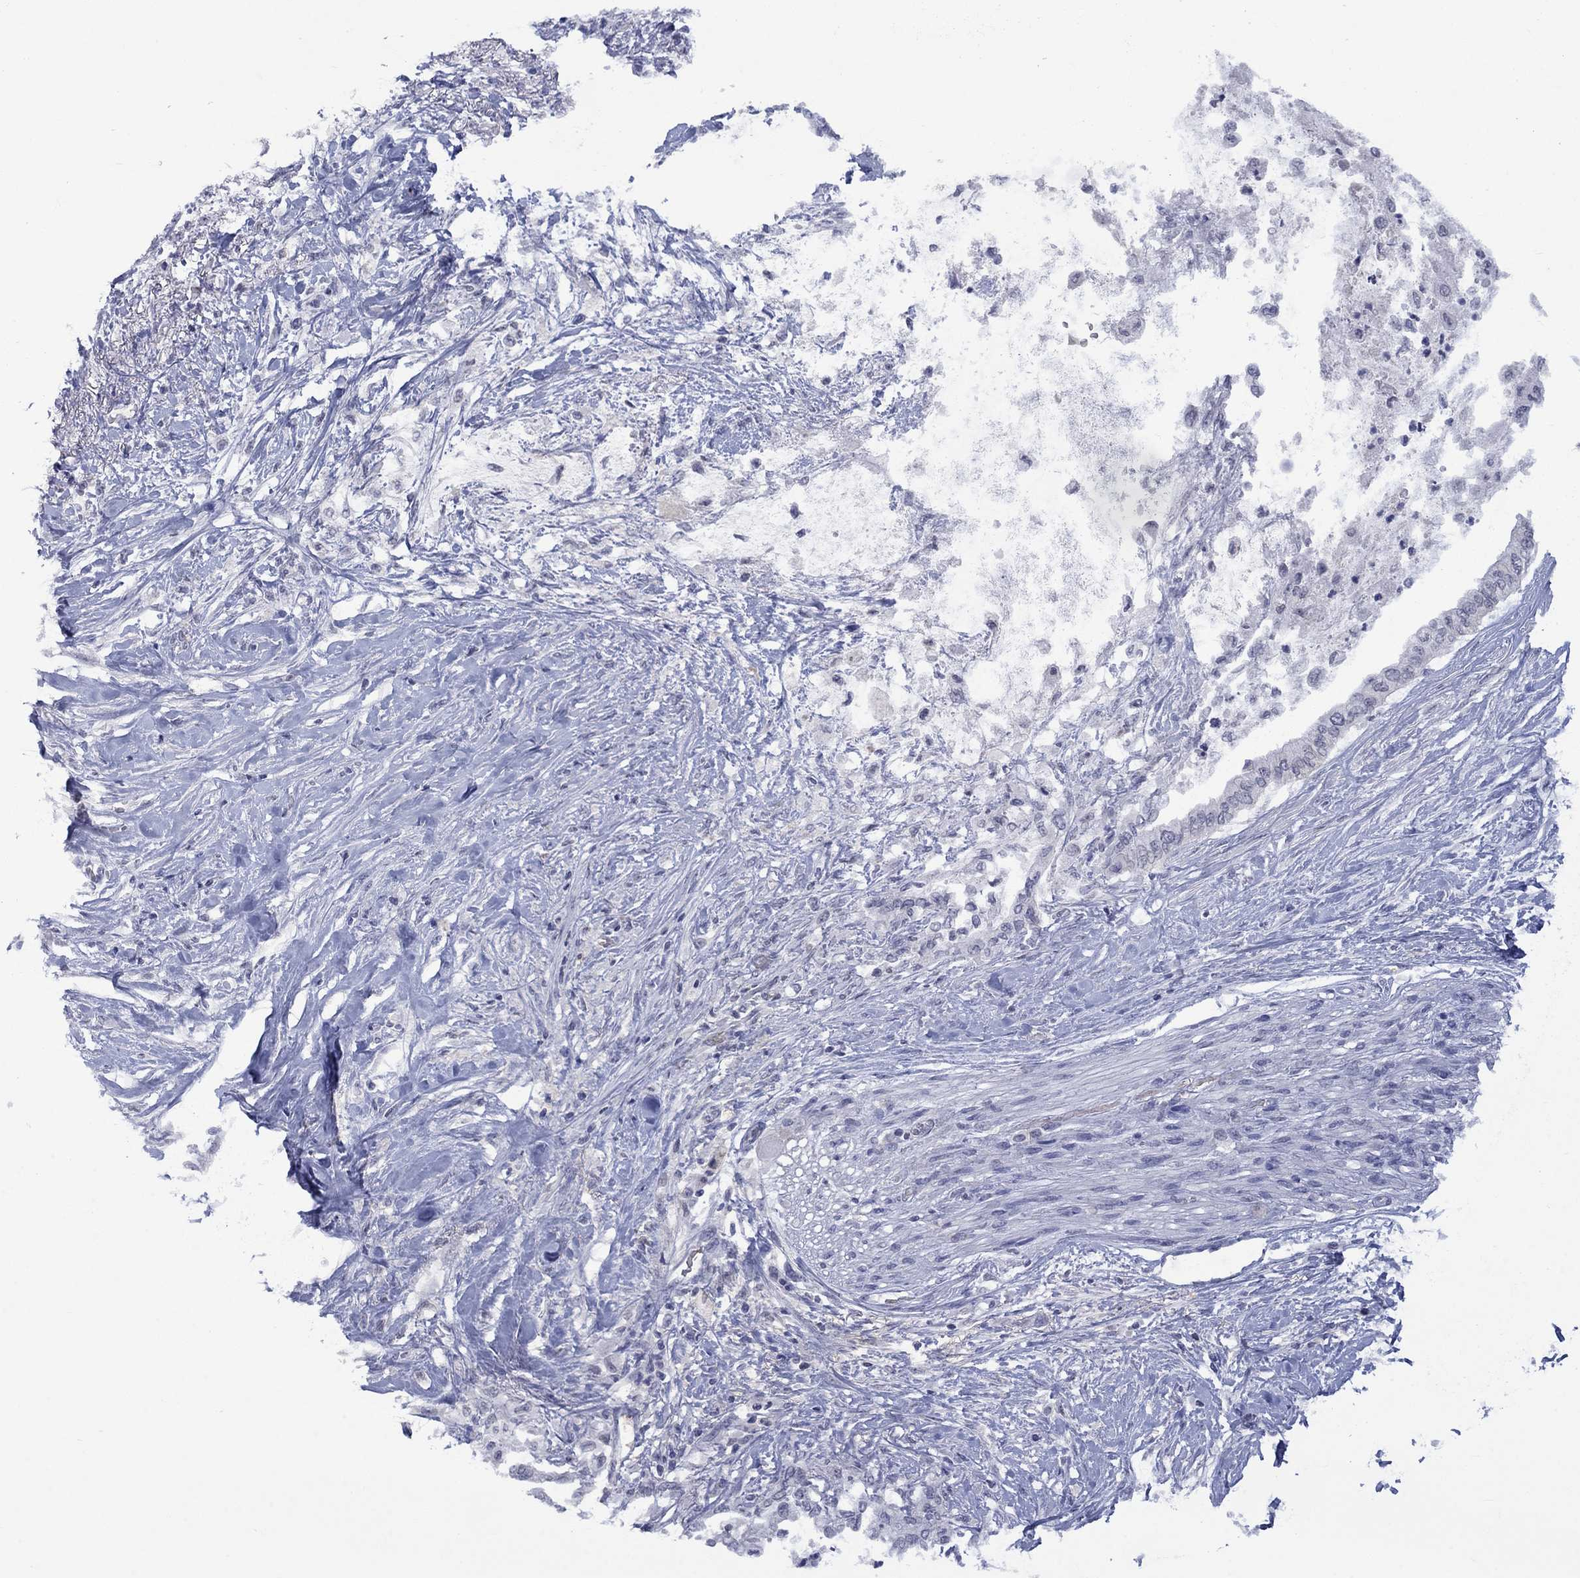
{"staining": {"intensity": "negative", "quantity": "none", "location": "none"}, "tissue": "pancreatic cancer", "cell_type": "Tumor cells", "image_type": "cancer", "snomed": [{"axis": "morphology", "description": "Normal tissue, NOS"}, {"axis": "morphology", "description": "Adenocarcinoma, NOS"}, {"axis": "topography", "description": "Pancreas"}, {"axis": "topography", "description": "Duodenum"}], "caption": "Immunohistochemistry histopathology image of neoplastic tissue: pancreatic cancer stained with DAB (3,3'-diaminobenzidine) reveals no significant protein expression in tumor cells.", "gene": "NSMF", "patient": {"sex": "female", "age": 60}}